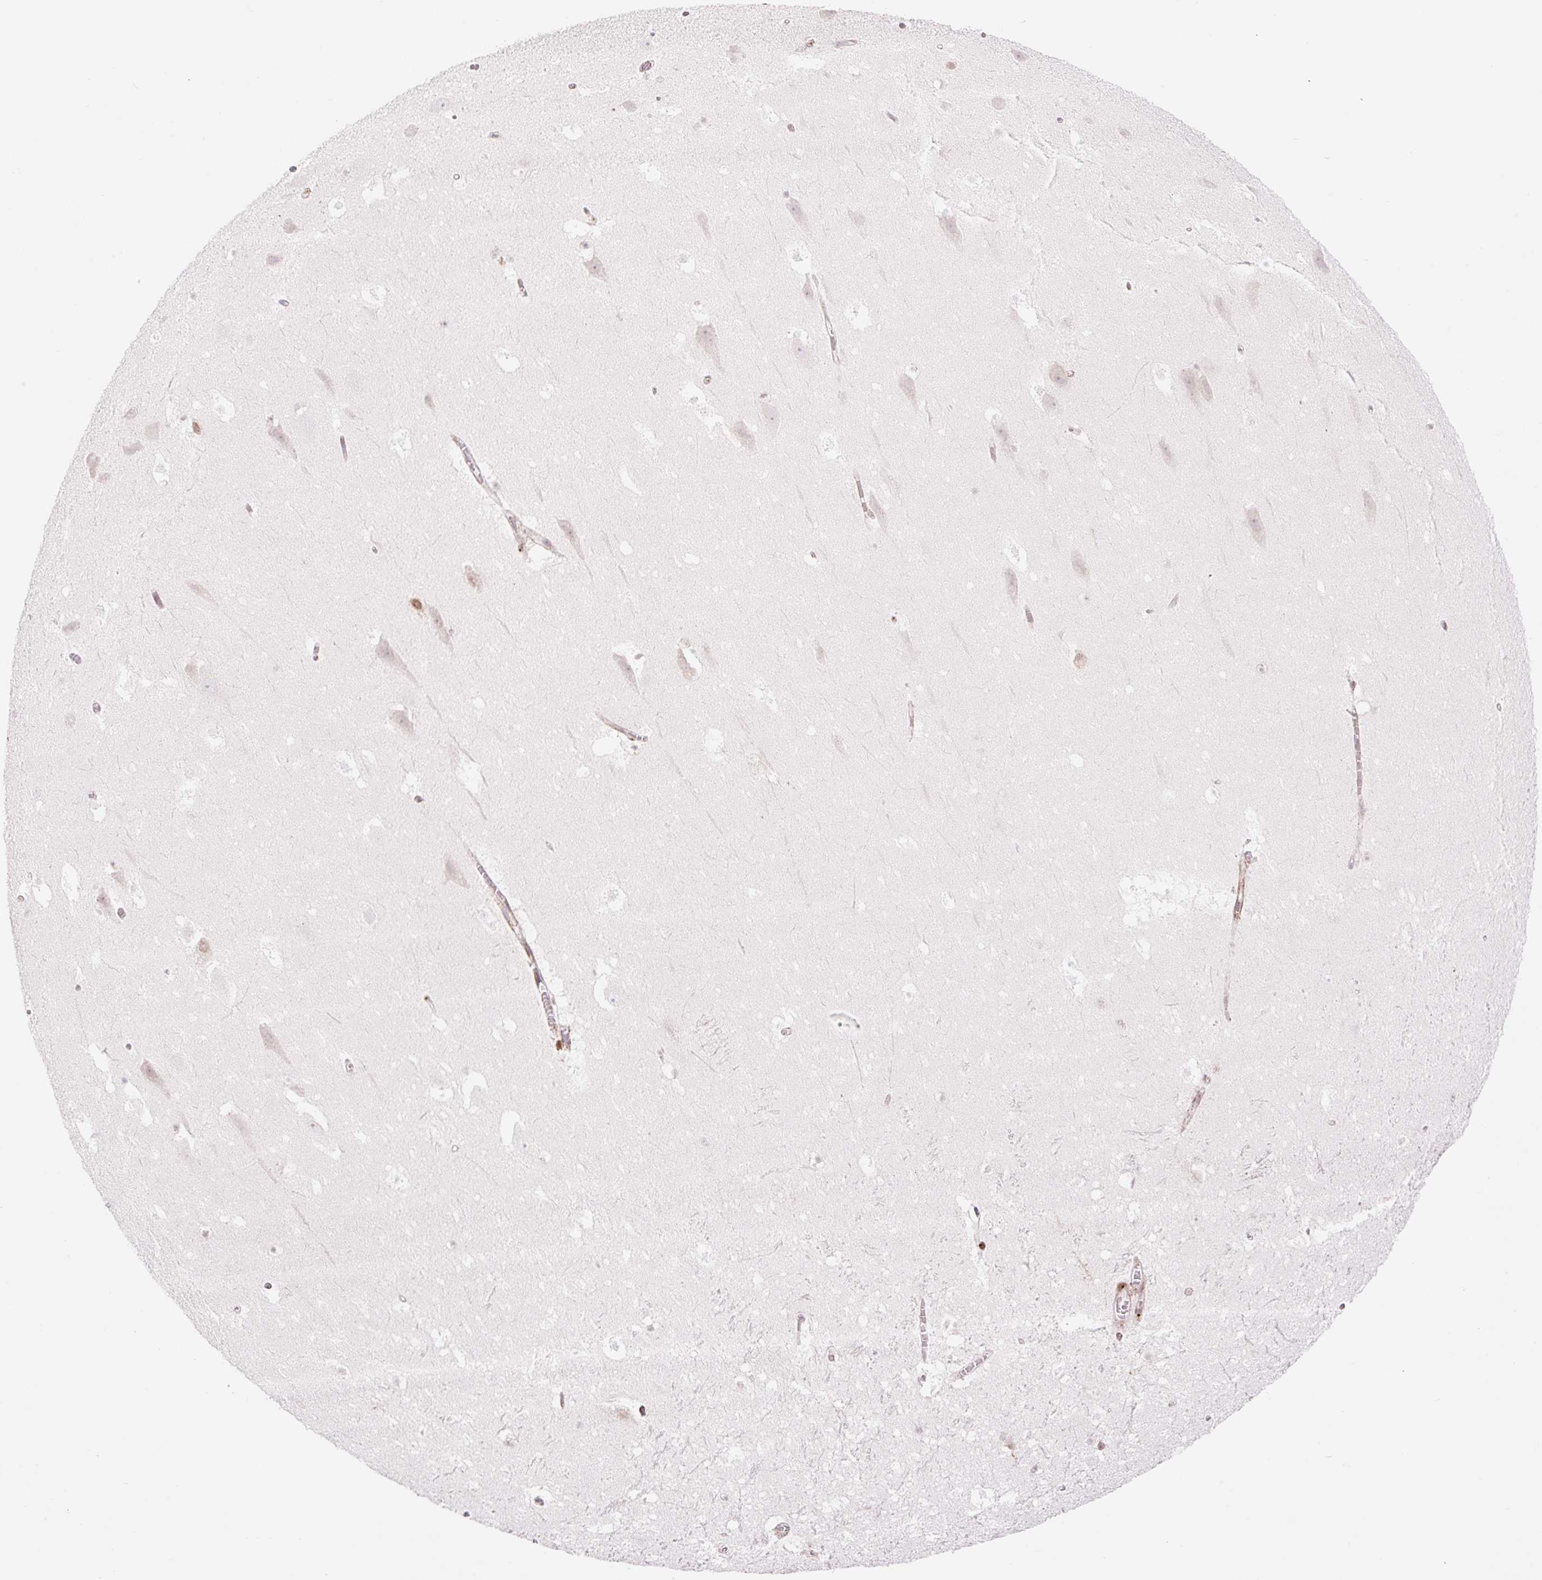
{"staining": {"intensity": "negative", "quantity": "none", "location": "none"}, "tissue": "hippocampus", "cell_type": "Glial cells", "image_type": "normal", "snomed": [{"axis": "morphology", "description": "Normal tissue, NOS"}, {"axis": "topography", "description": "Hippocampus"}], "caption": "Photomicrograph shows no significant protein staining in glial cells of normal hippocampus.", "gene": "ENSG00000264668", "patient": {"sex": "female", "age": 42}}